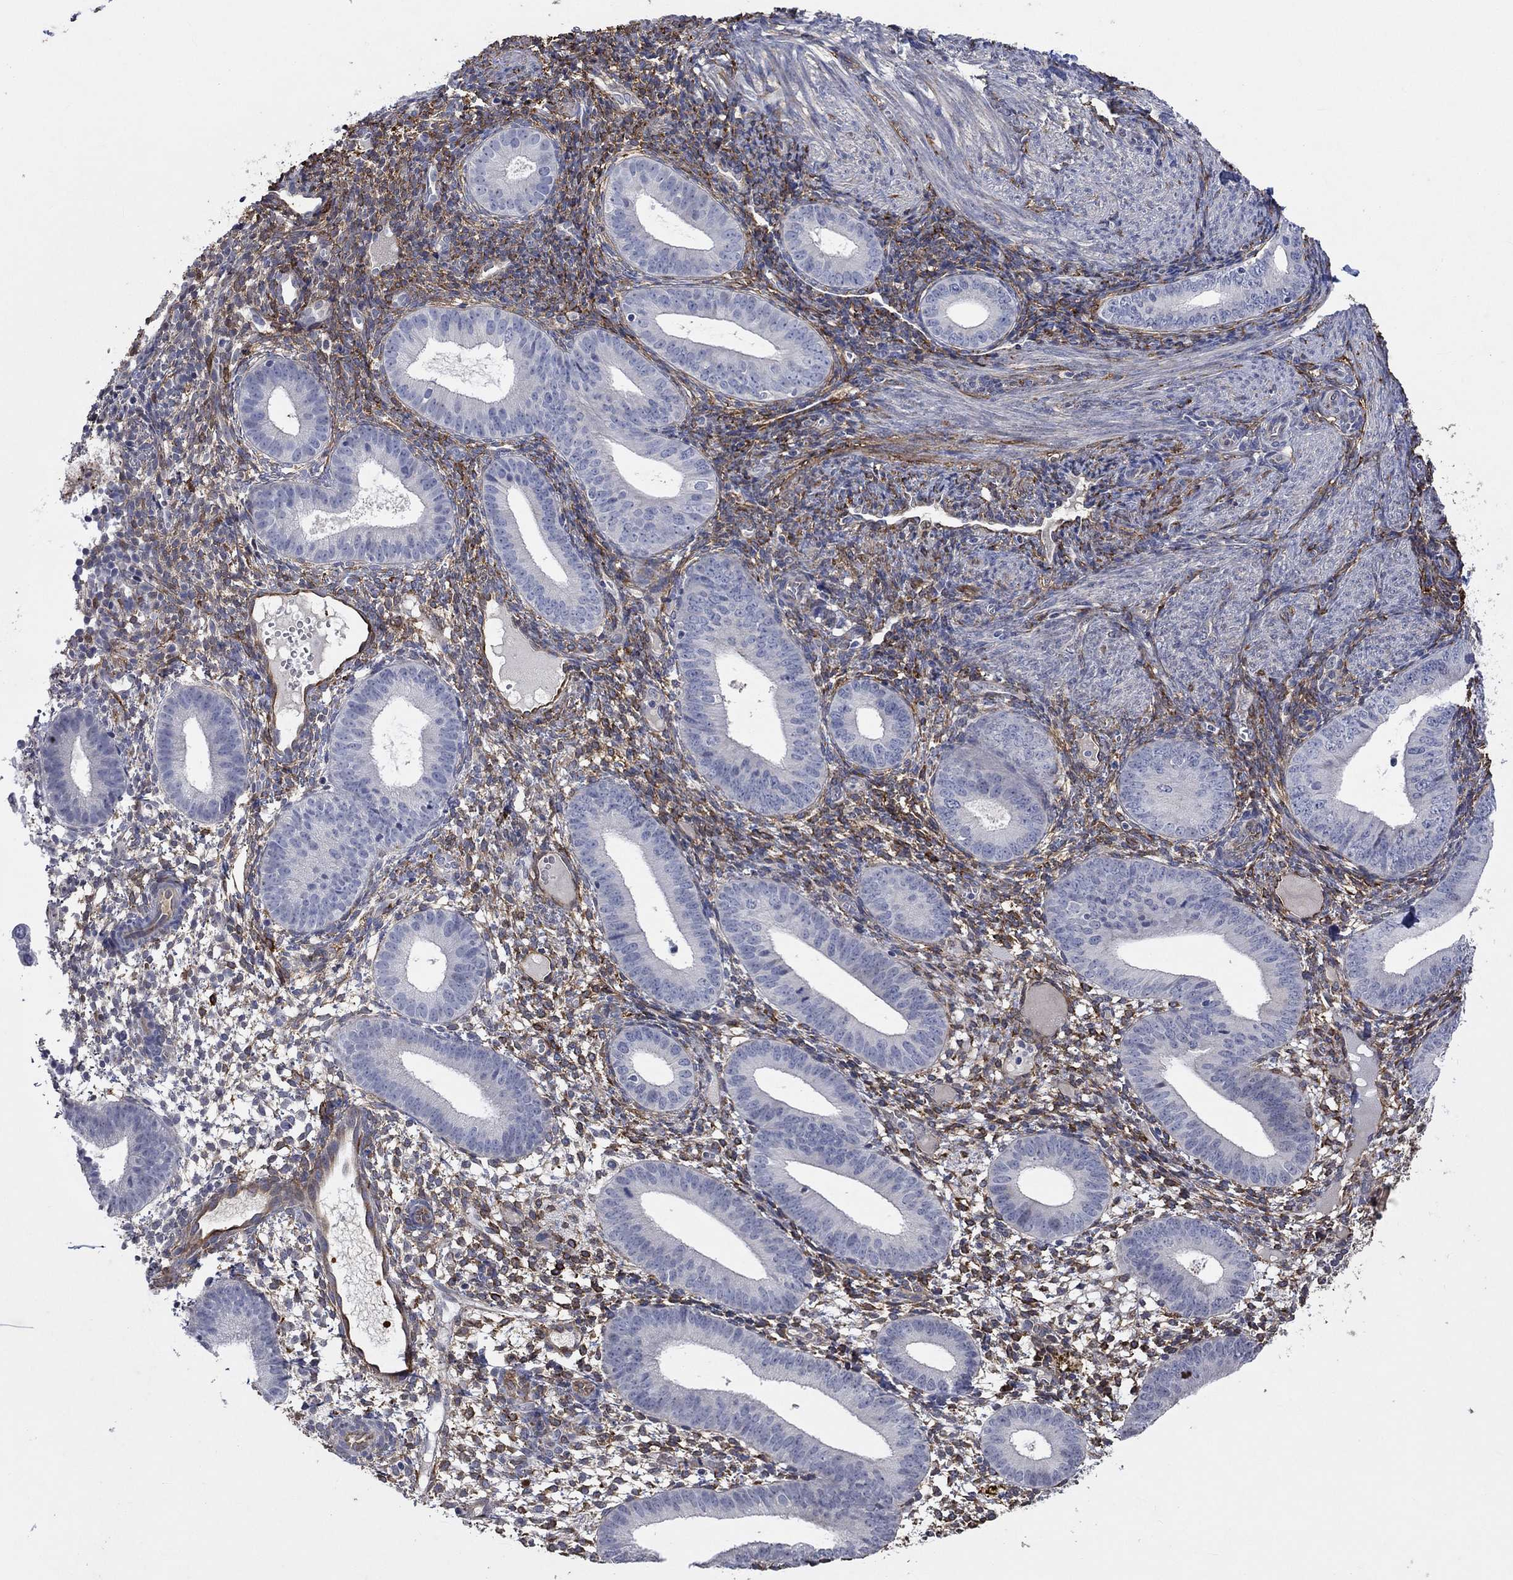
{"staining": {"intensity": "moderate", "quantity": ">75%", "location": "cytoplasmic/membranous"}, "tissue": "endometrium", "cell_type": "Cells in endometrial stroma", "image_type": "normal", "snomed": [{"axis": "morphology", "description": "Normal tissue, NOS"}, {"axis": "topography", "description": "Endometrium"}], "caption": "Unremarkable endometrium shows moderate cytoplasmic/membranous positivity in about >75% of cells in endometrial stroma (DAB (3,3'-diaminobenzidine) IHC, brown staining for protein, blue staining for nuclei)..", "gene": "TGM2", "patient": {"sex": "female", "age": 39}}